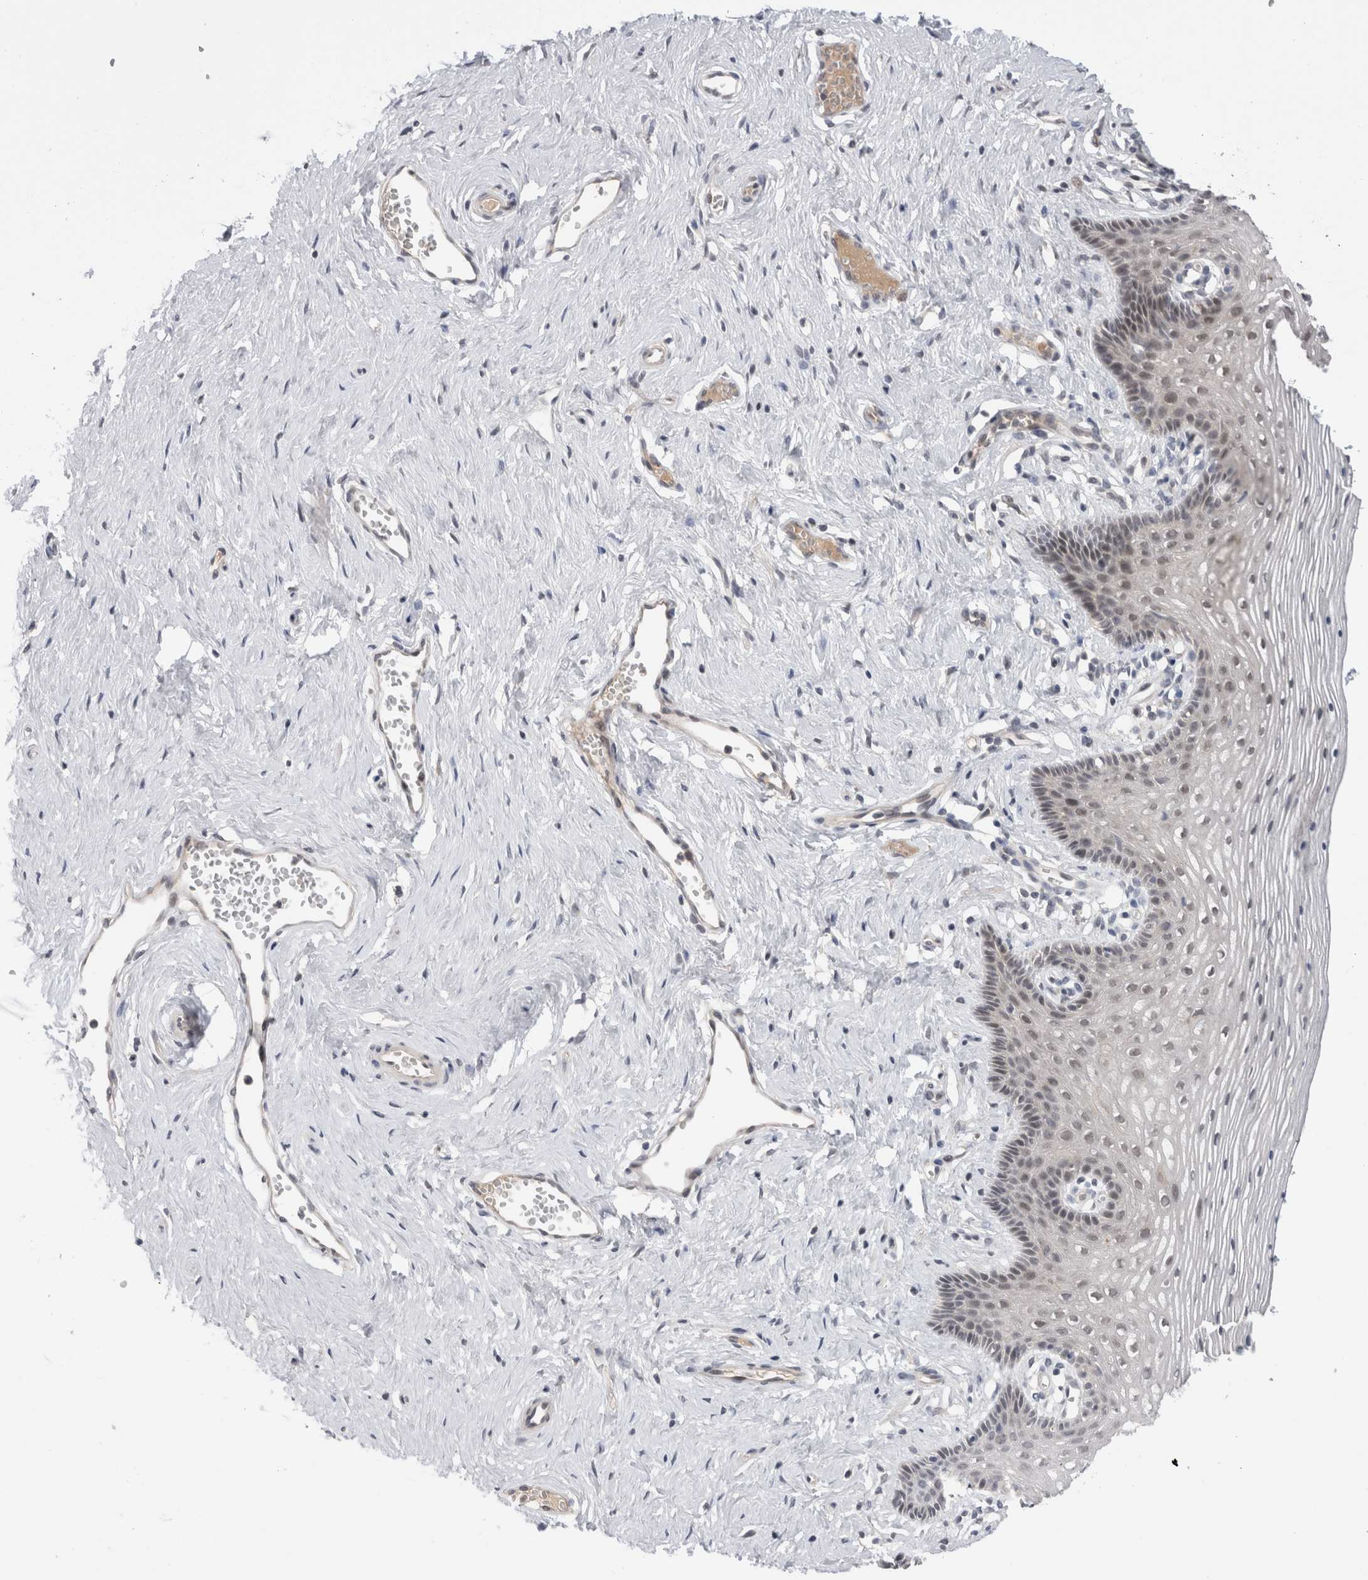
{"staining": {"intensity": "weak", "quantity": "<25%", "location": "cytoplasmic/membranous"}, "tissue": "vagina", "cell_type": "Squamous epithelial cells", "image_type": "normal", "snomed": [{"axis": "morphology", "description": "Normal tissue, NOS"}, {"axis": "topography", "description": "Vagina"}], "caption": "DAB immunohistochemical staining of unremarkable human vagina displays no significant staining in squamous epithelial cells. Brightfield microscopy of IHC stained with DAB (3,3'-diaminobenzidine) (brown) and hematoxylin (blue), captured at high magnification.", "gene": "CRYBG1", "patient": {"sex": "female", "age": 32}}